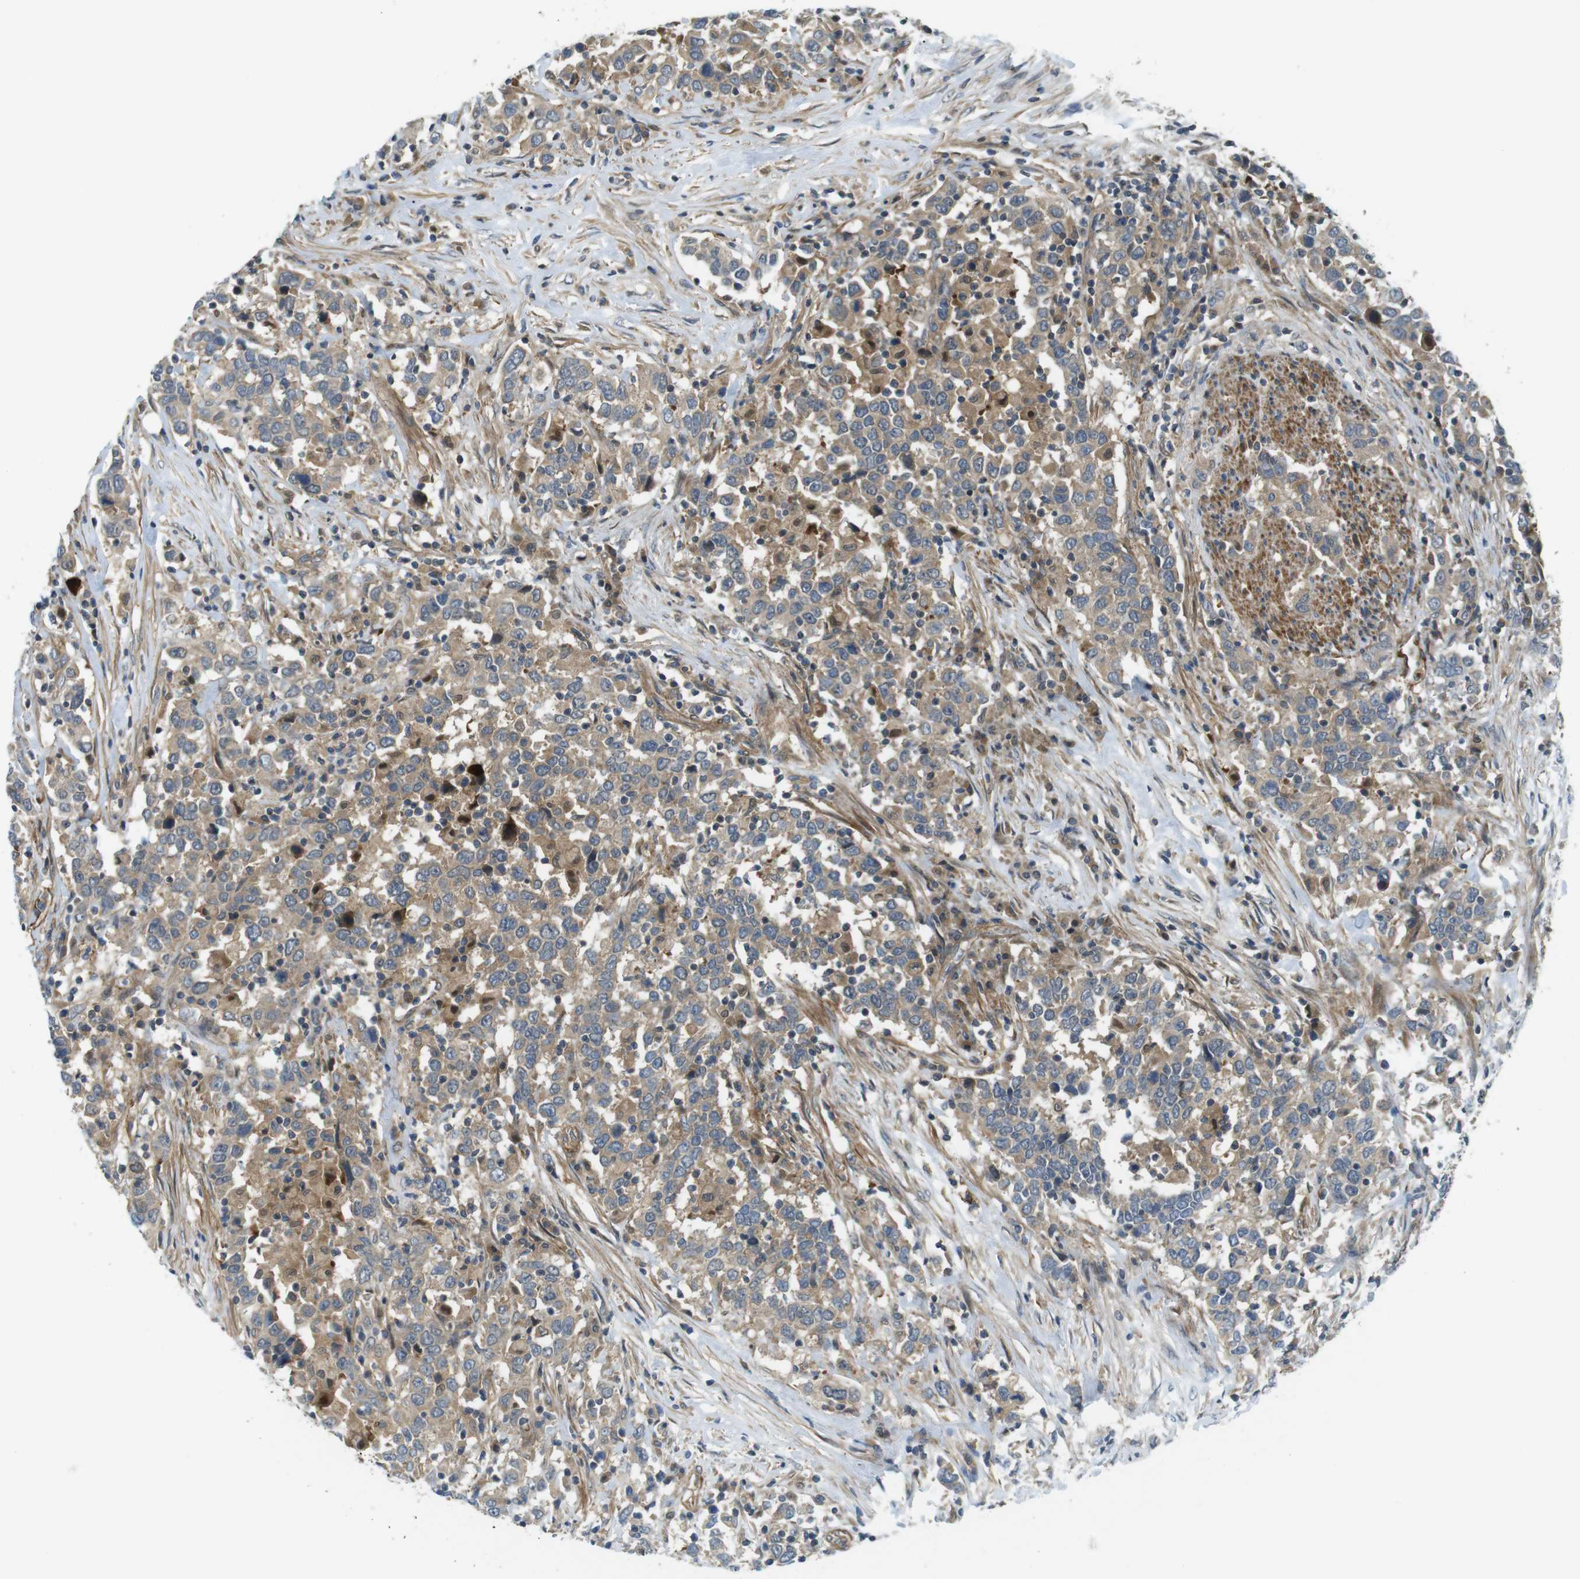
{"staining": {"intensity": "moderate", "quantity": ">75%", "location": "cytoplasmic/membranous"}, "tissue": "urothelial cancer", "cell_type": "Tumor cells", "image_type": "cancer", "snomed": [{"axis": "morphology", "description": "Urothelial carcinoma, High grade"}, {"axis": "topography", "description": "Urinary bladder"}], "caption": "IHC staining of high-grade urothelial carcinoma, which exhibits medium levels of moderate cytoplasmic/membranous expression in approximately >75% of tumor cells indicating moderate cytoplasmic/membranous protein staining. The staining was performed using DAB (3,3'-diaminobenzidine) (brown) for protein detection and nuclei were counterstained in hematoxylin (blue).", "gene": "TSC1", "patient": {"sex": "male", "age": 61}}